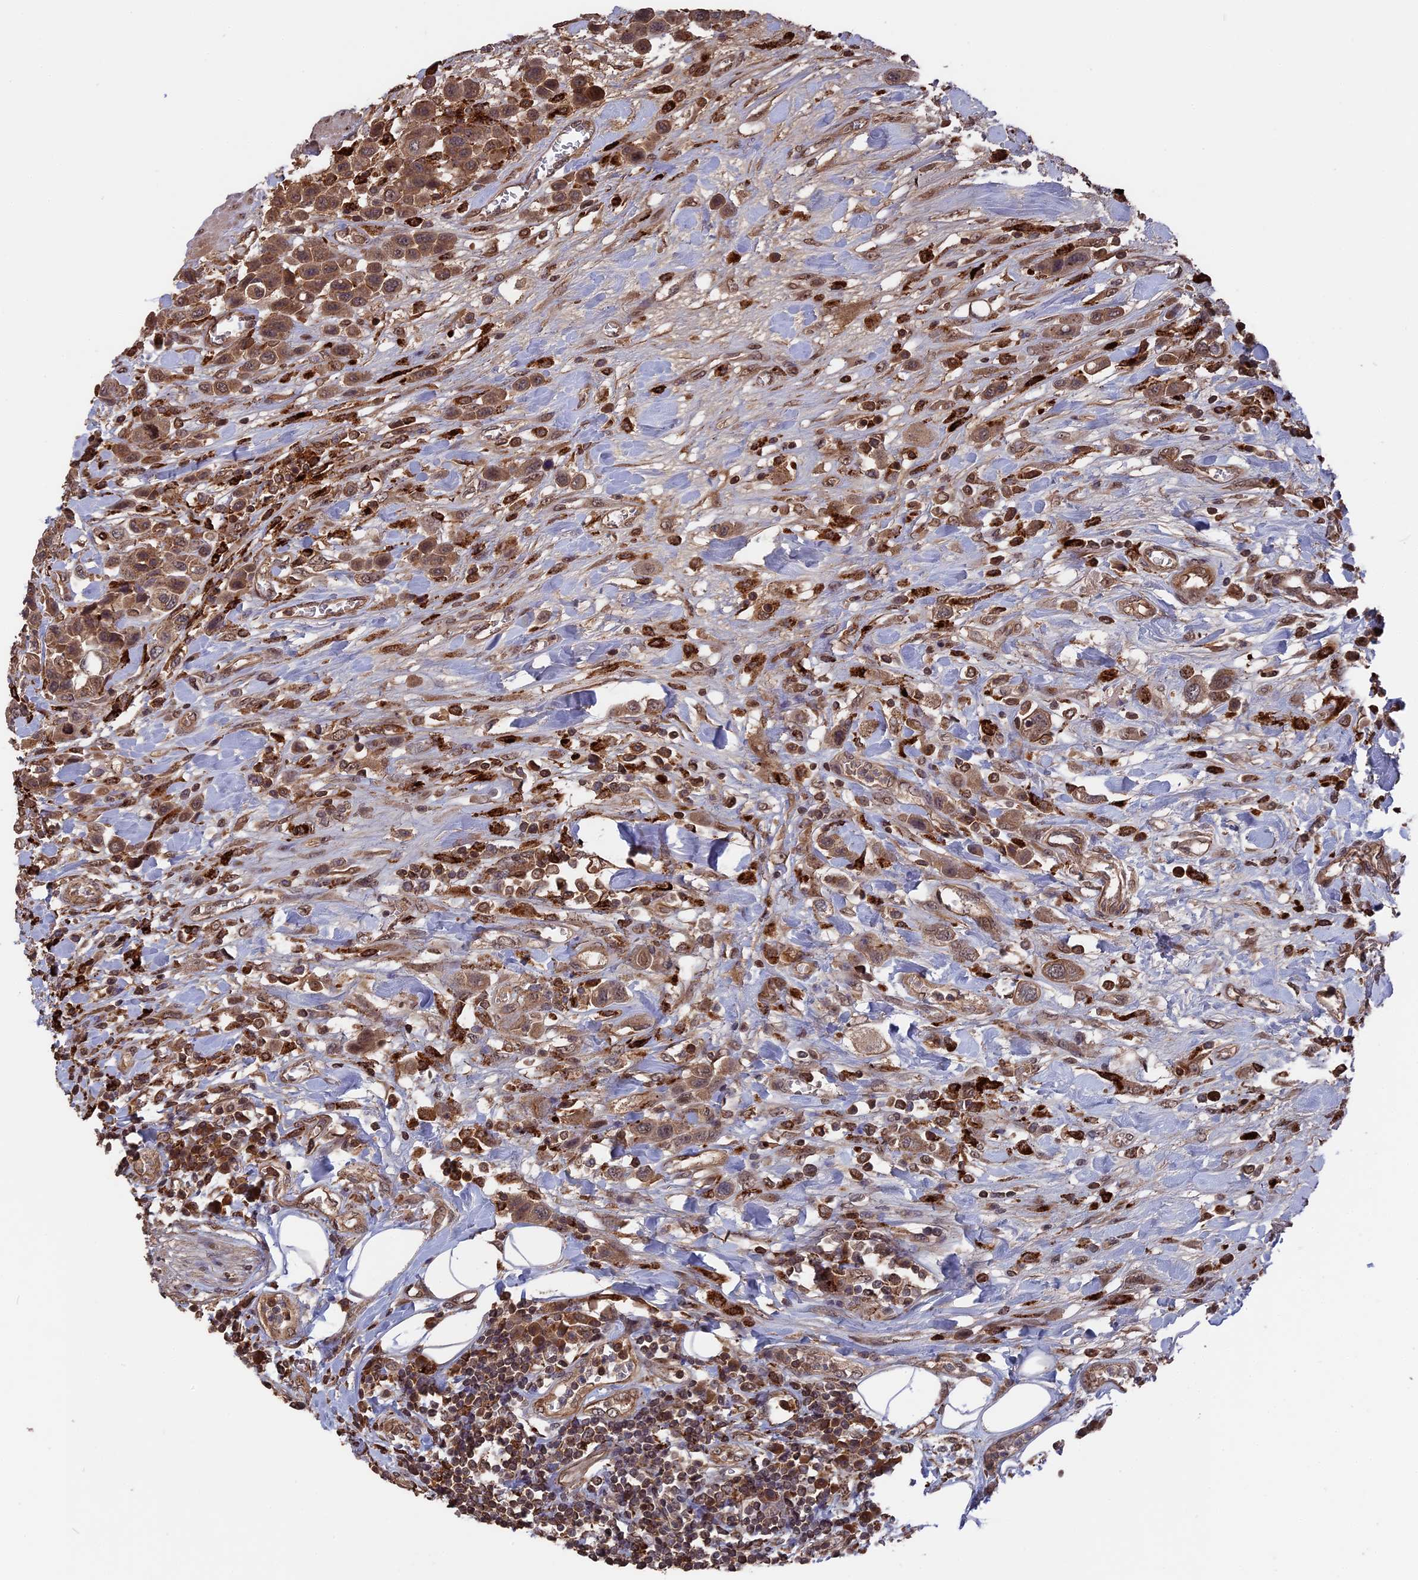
{"staining": {"intensity": "moderate", "quantity": ">75%", "location": "cytoplasmic/membranous,nuclear"}, "tissue": "urothelial cancer", "cell_type": "Tumor cells", "image_type": "cancer", "snomed": [{"axis": "morphology", "description": "Urothelial carcinoma, High grade"}, {"axis": "topography", "description": "Urinary bladder"}], "caption": "DAB immunohistochemical staining of high-grade urothelial carcinoma reveals moderate cytoplasmic/membranous and nuclear protein staining in about >75% of tumor cells.", "gene": "TELO2", "patient": {"sex": "male", "age": 50}}